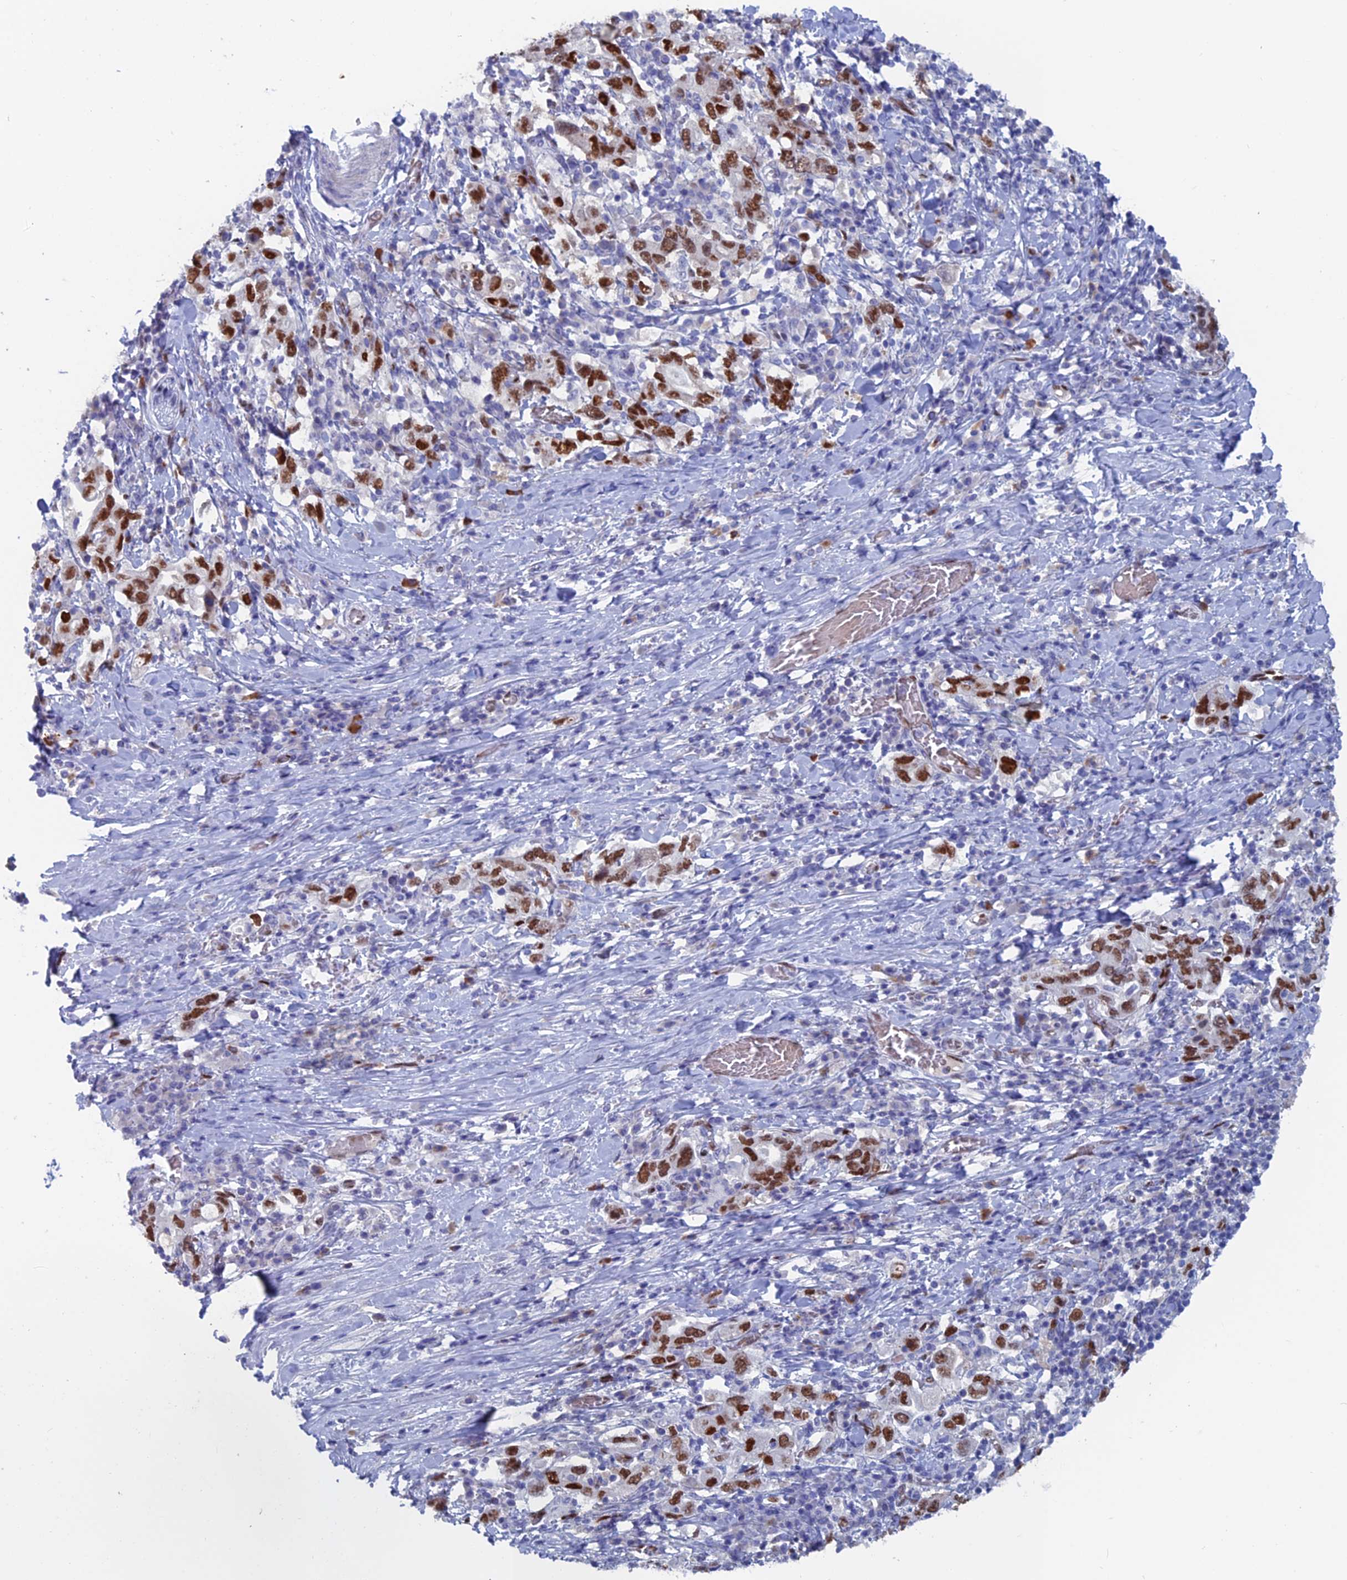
{"staining": {"intensity": "strong", "quantity": ">75%", "location": "nuclear"}, "tissue": "stomach cancer", "cell_type": "Tumor cells", "image_type": "cancer", "snomed": [{"axis": "morphology", "description": "Adenocarcinoma, NOS"}, {"axis": "topography", "description": "Stomach, upper"}, {"axis": "topography", "description": "Stomach"}], "caption": "Strong nuclear expression is identified in about >75% of tumor cells in adenocarcinoma (stomach). The protein is shown in brown color, while the nuclei are stained blue.", "gene": "NOL4L", "patient": {"sex": "male", "age": 62}}